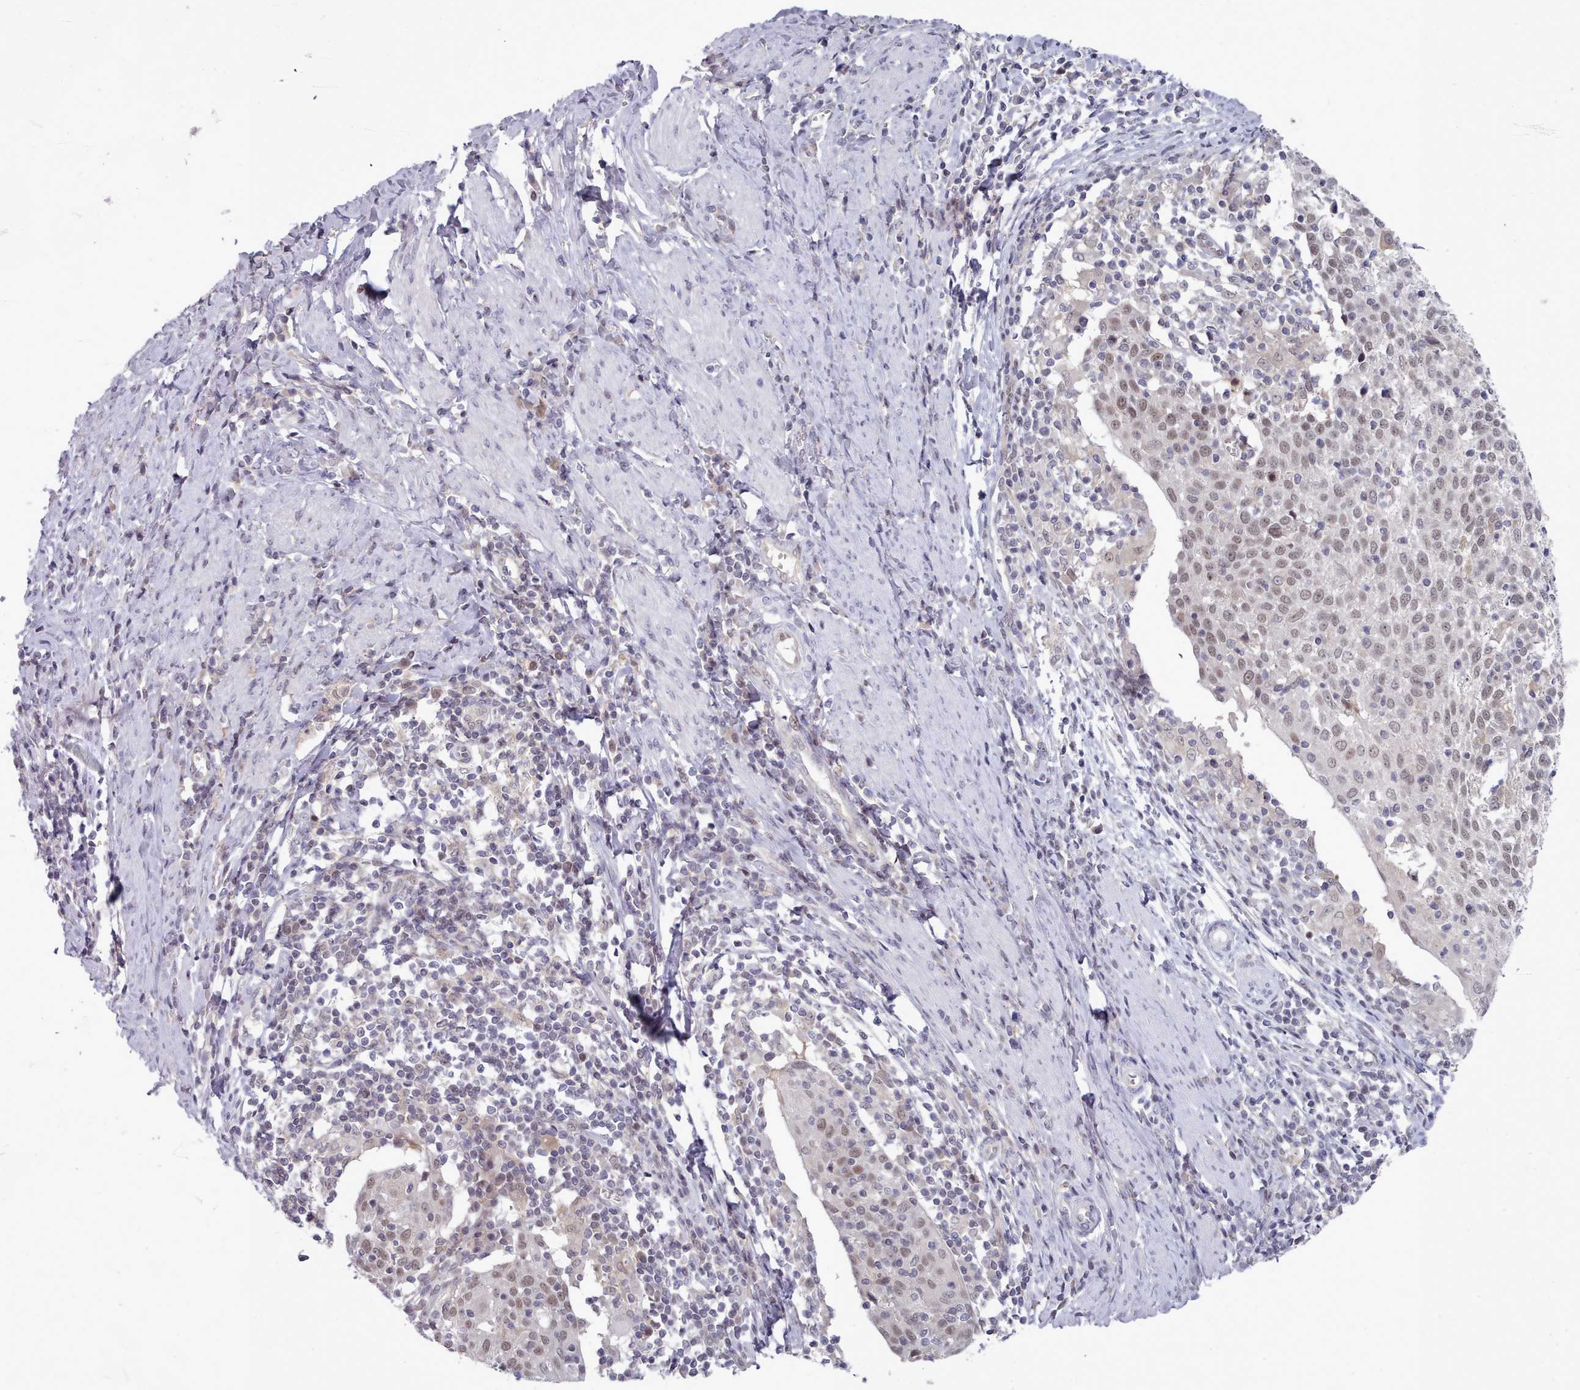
{"staining": {"intensity": "weak", "quantity": ">75%", "location": "nuclear"}, "tissue": "cervical cancer", "cell_type": "Tumor cells", "image_type": "cancer", "snomed": [{"axis": "morphology", "description": "Squamous cell carcinoma, NOS"}, {"axis": "topography", "description": "Cervix"}], "caption": "High-power microscopy captured an IHC micrograph of cervical cancer, revealing weak nuclear positivity in about >75% of tumor cells.", "gene": "GINS1", "patient": {"sex": "female", "age": 52}}